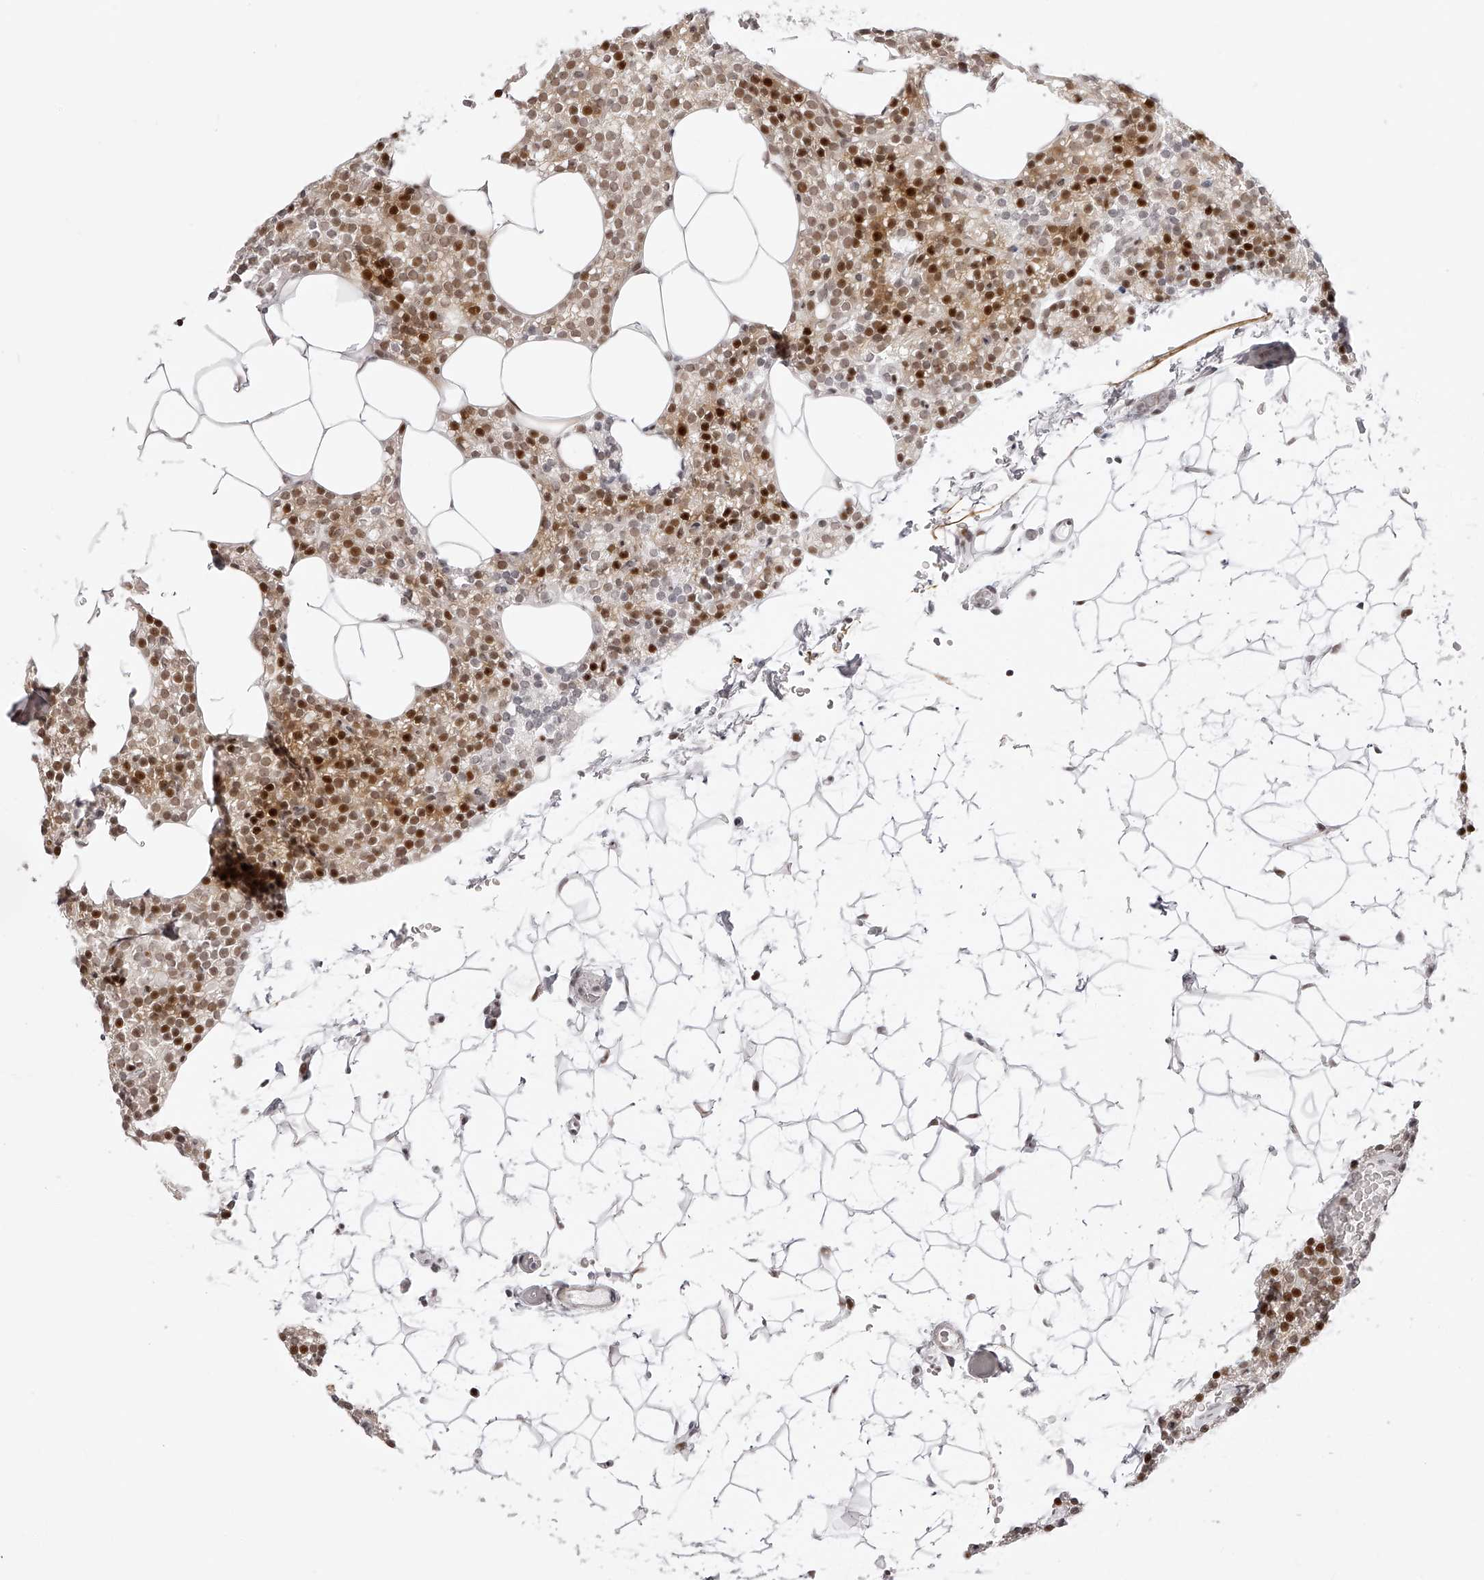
{"staining": {"intensity": "strong", "quantity": "<25%", "location": "nuclear"}, "tissue": "parathyroid gland", "cell_type": "Glandular cells", "image_type": "normal", "snomed": [{"axis": "morphology", "description": "Normal tissue, NOS"}, {"axis": "topography", "description": "Parathyroid gland"}], "caption": "Immunohistochemistry (IHC) staining of normal parathyroid gland, which reveals medium levels of strong nuclear staining in approximately <25% of glandular cells indicating strong nuclear protein expression. The staining was performed using DAB (3,3'-diaminobenzidine) (brown) for protein detection and nuclei were counterstained in hematoxylin (blue).", "gene": "PLEKHG1", "patient": {"sex": "female", "age": 56}}